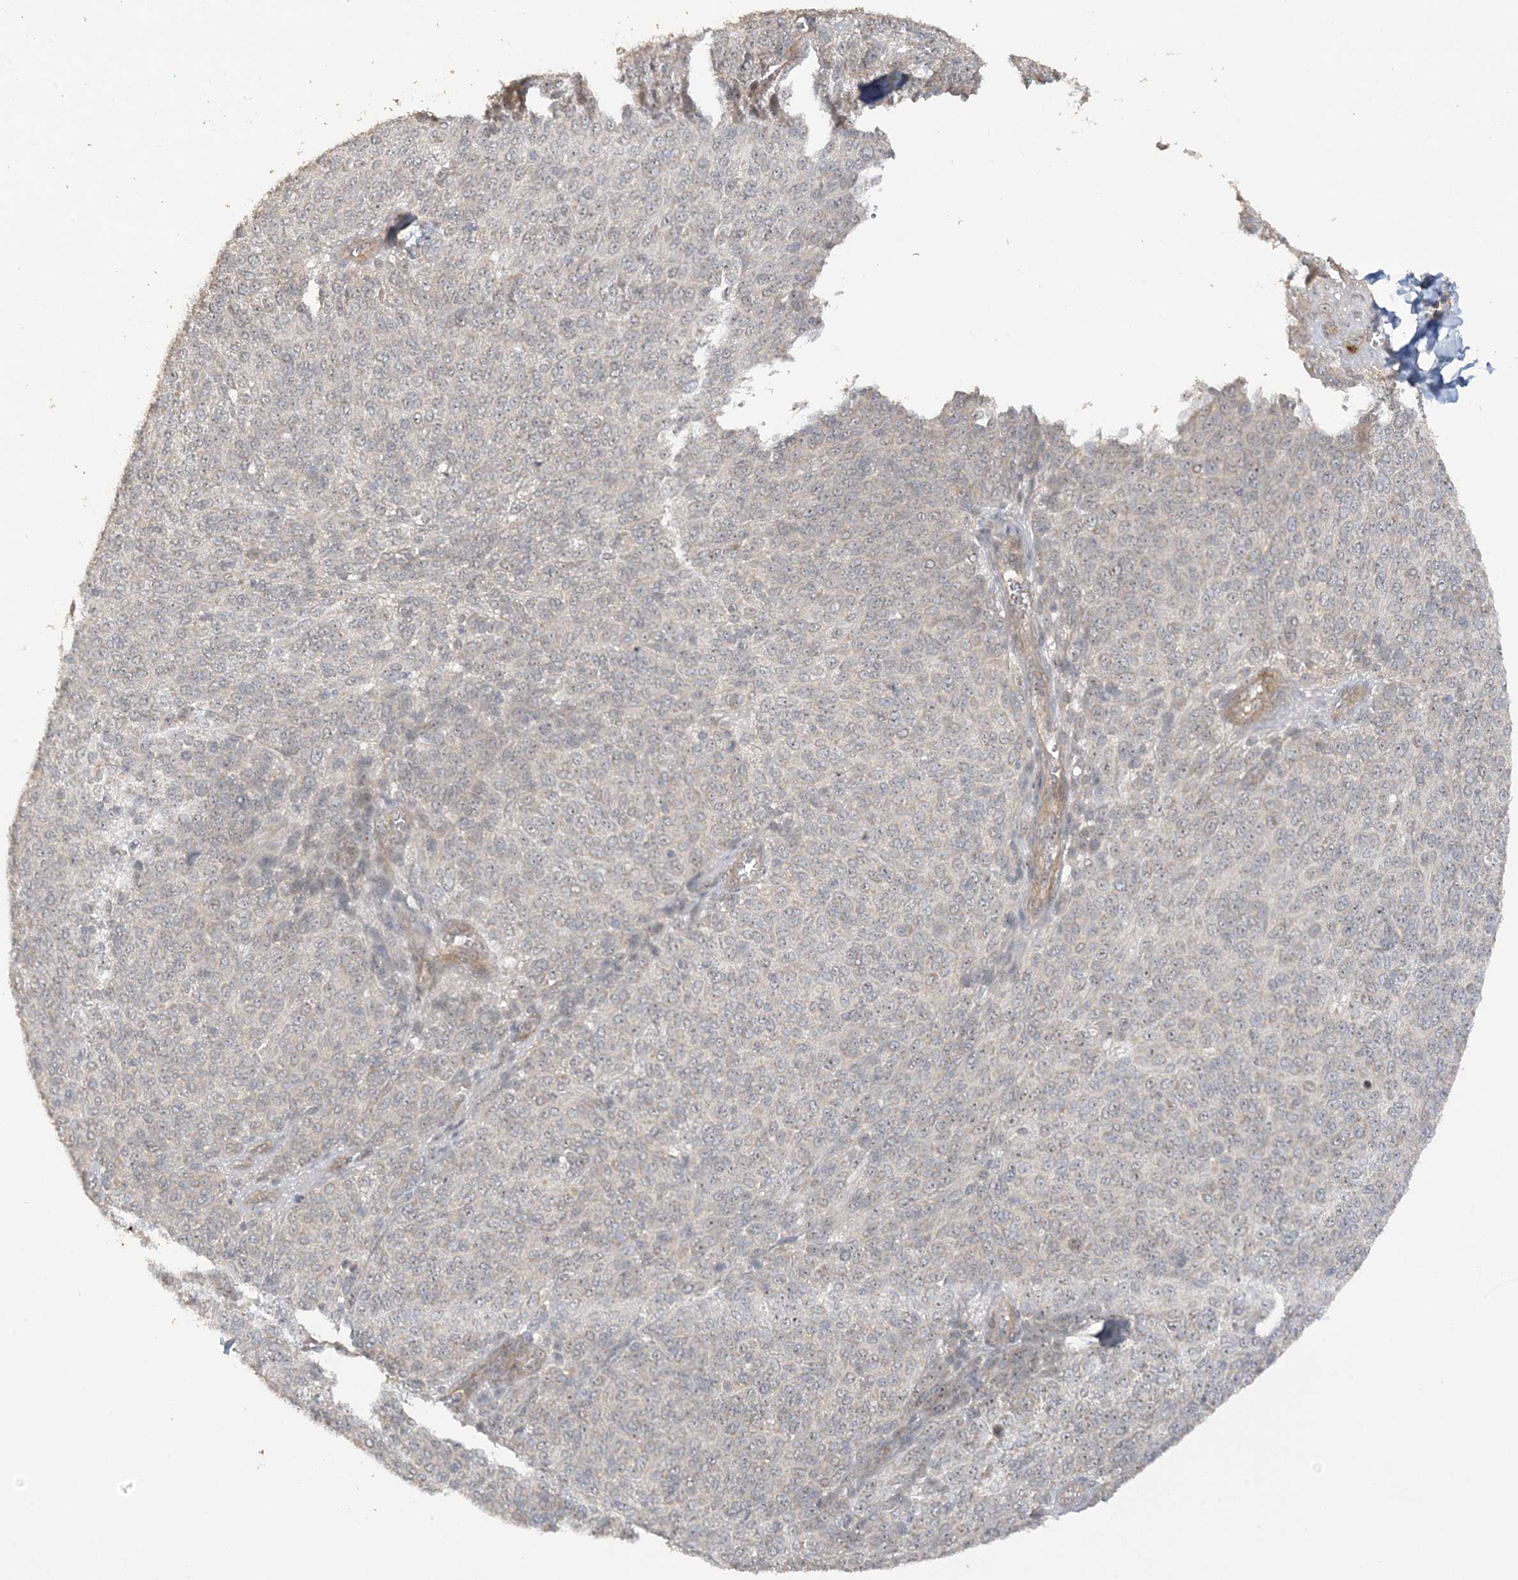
{"staining": {"intensity": "weak", "quantity": "<25%", "location": "nuclear"}, "tissue": "melanoma", "cell_type": "Tumor cells", "image_type": "cancer", "snomed": [{"axis": "morphology", "description": "Malignant melanoma, NOS"}, {"axis": "topography", "description": "Skin"}], "caption": "Immunohistochemistry (IHC) of melanoma shows no staining in tumor cells.", "gene": "DDX18", "patient": {"sex": "male", "age": 73}}